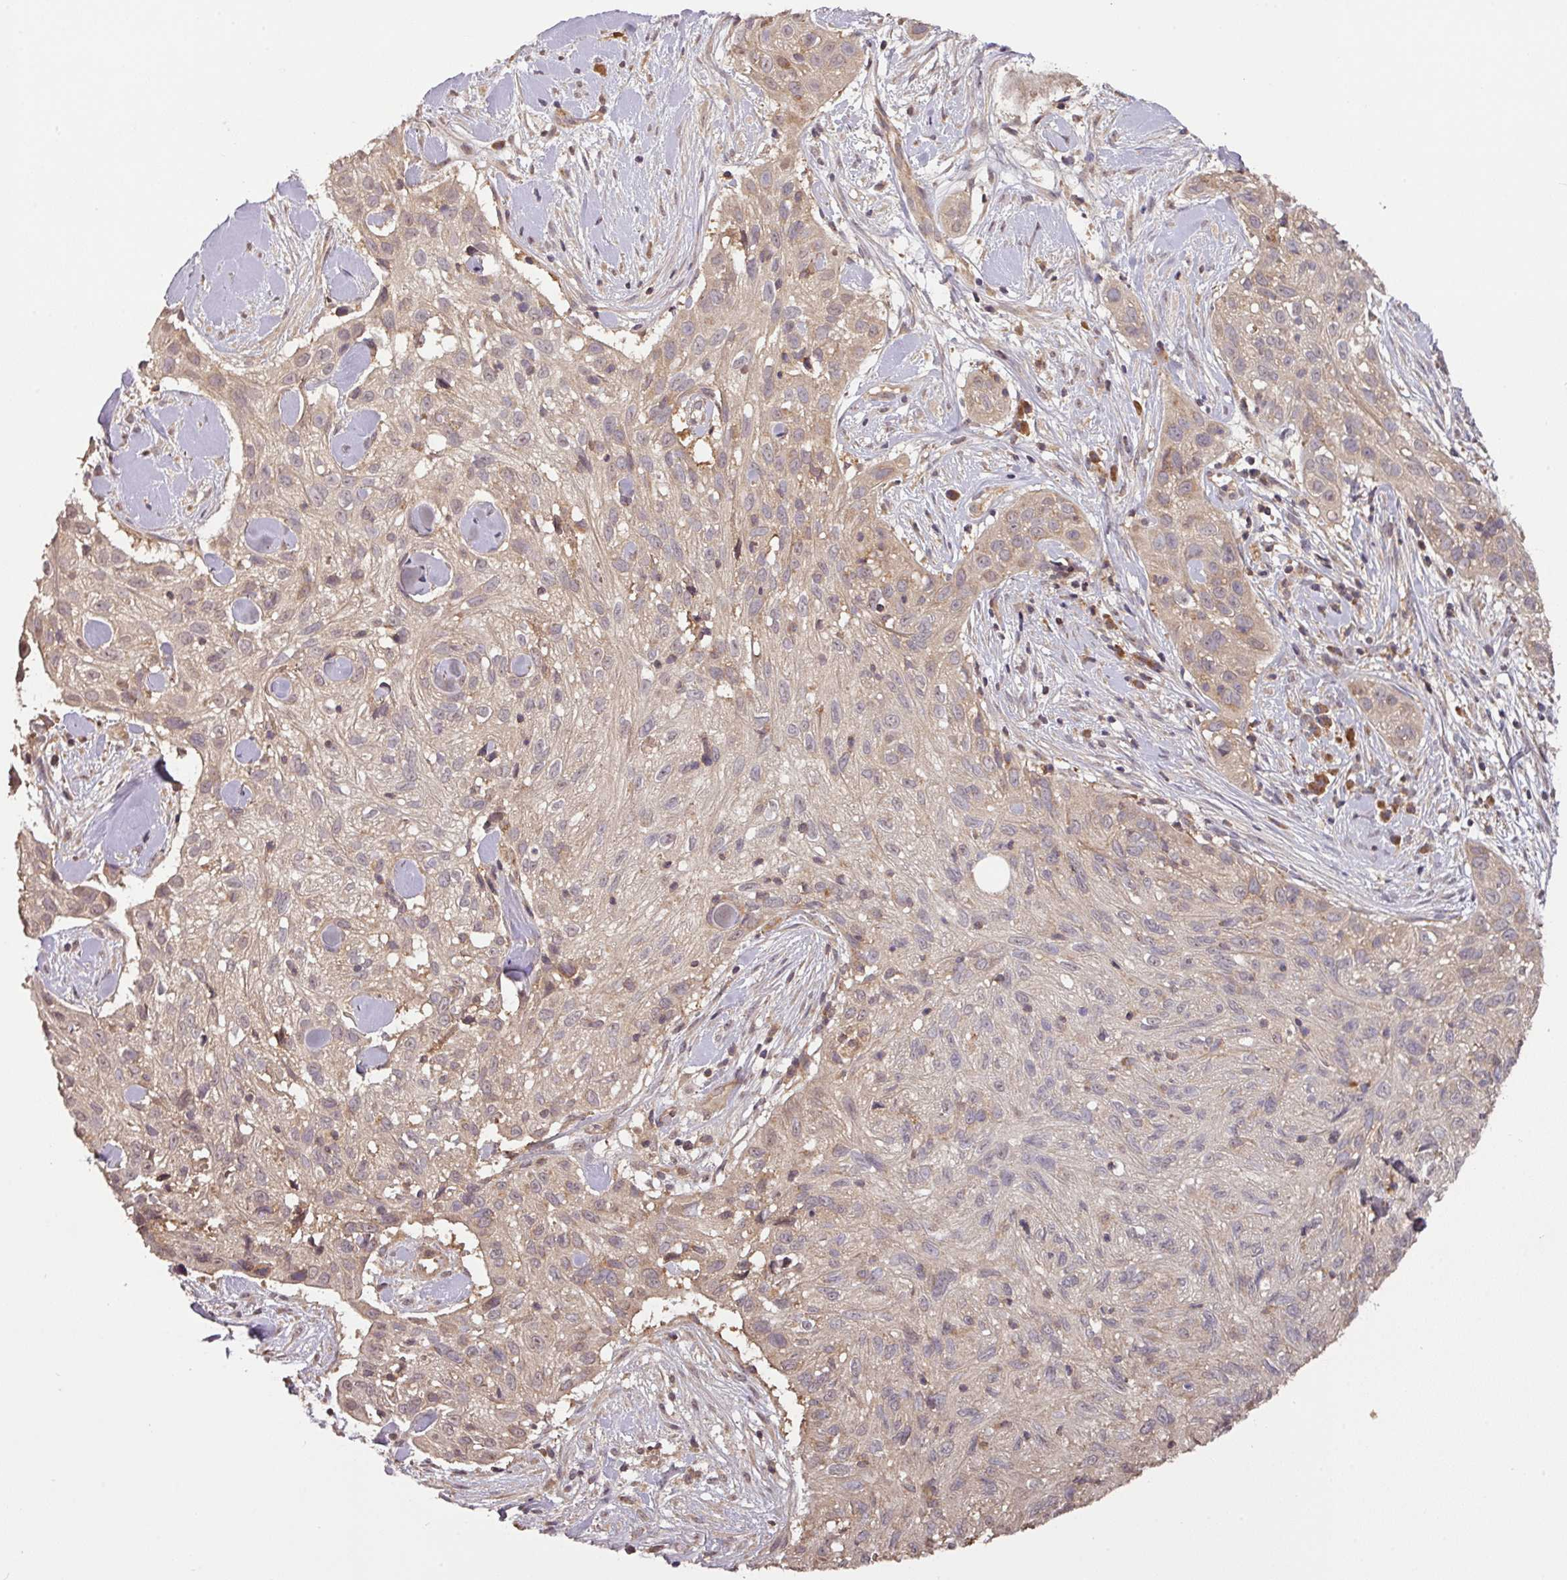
{"staining": {"intensity": "weak", "quantity": "<25%", "location": "cytoplasmic/membranous"}, "tissue": "skin cancer", "cell_type": "Tumor cells", "image_type": "cancer", "snomed": [{"axis": "morphology", "description": "Squamous cell carcinoma, NOS"}, {"axis": "topography", "description": "Skin"}], "caption": "Tumor cells are negative for protein expression in human skin cancer (squamous cell carcinoma).", "gene": "MRRF", "patient": {"sex": "male", "age": 82}}